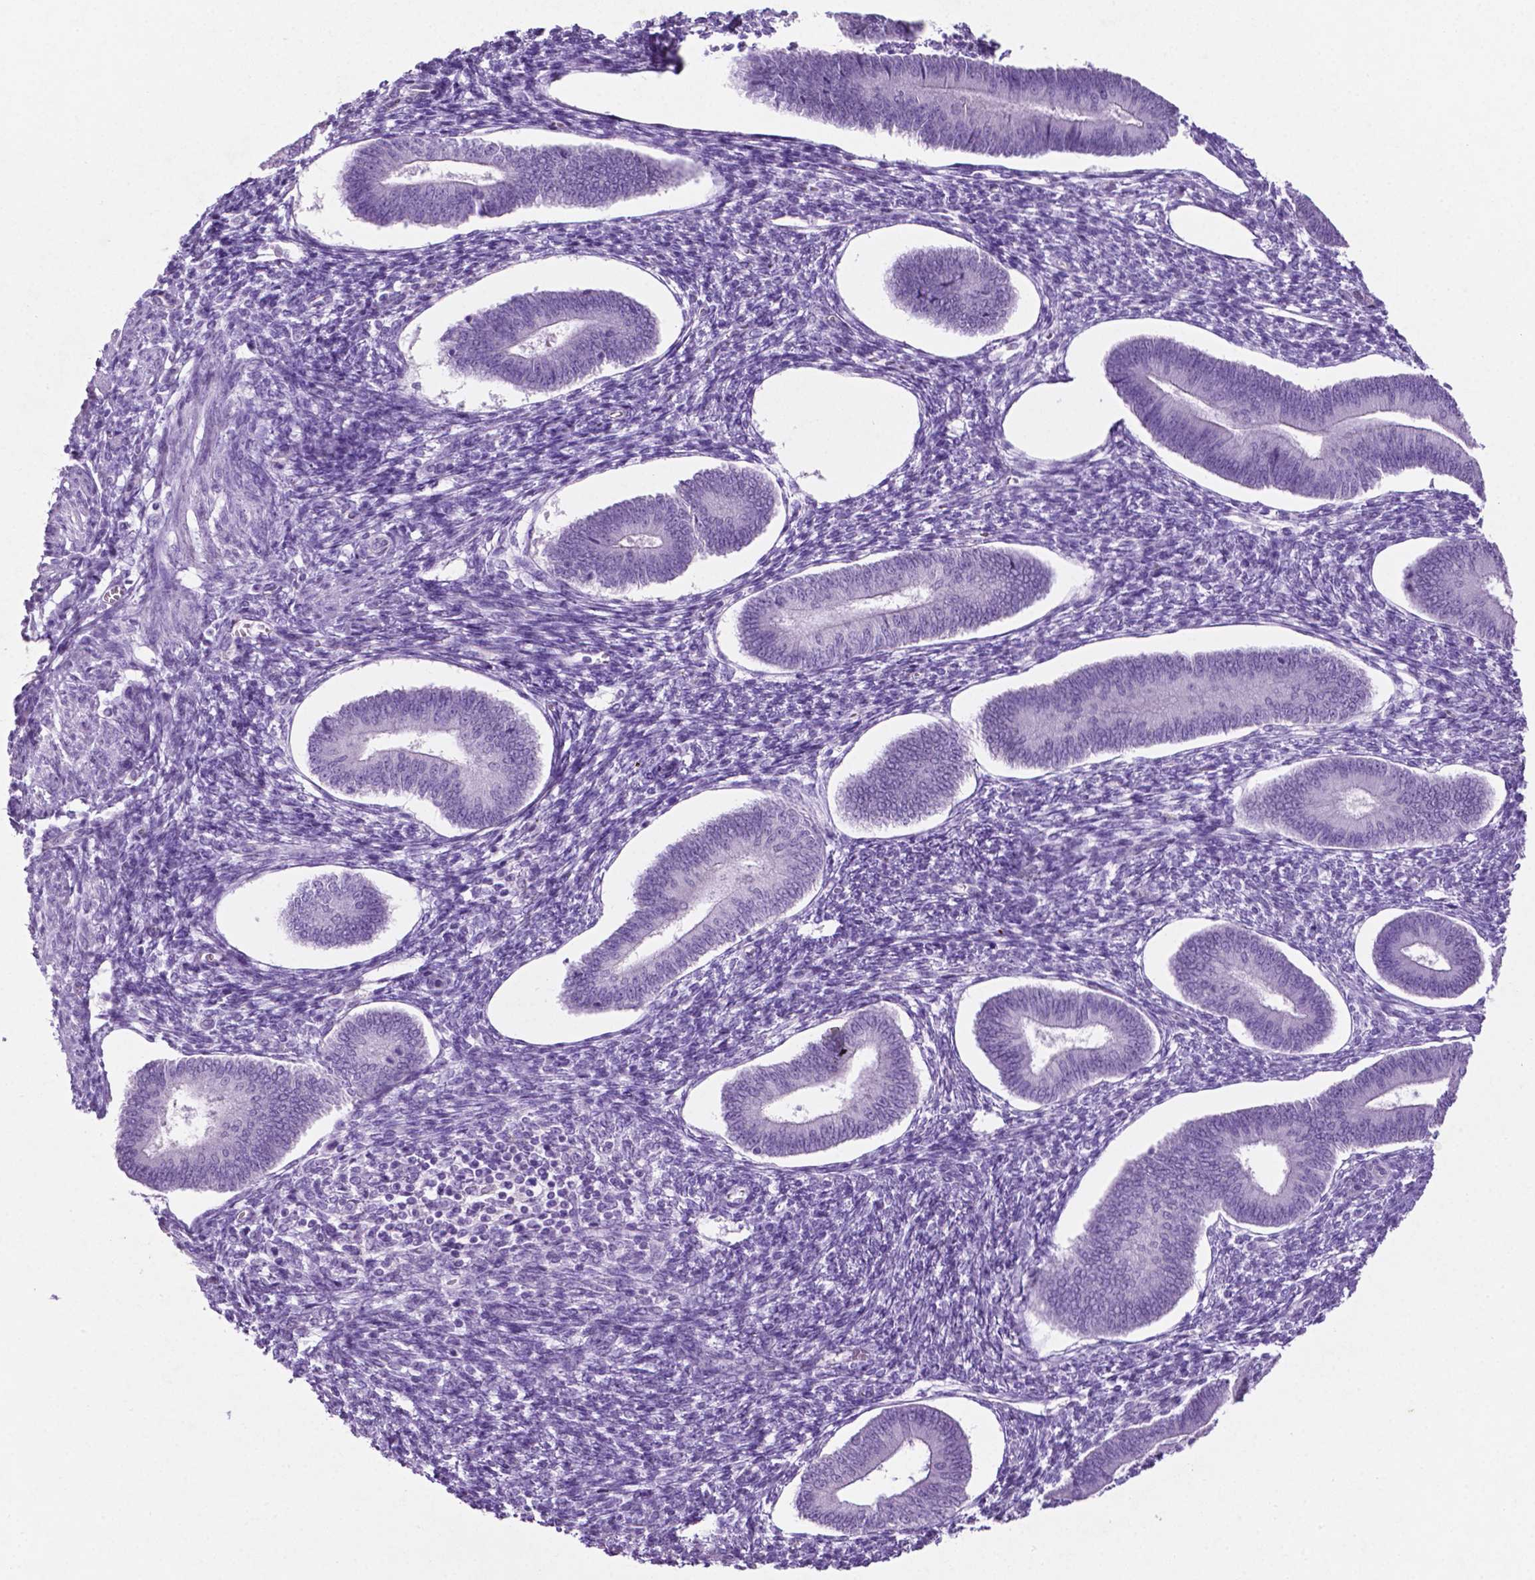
{"staining": {"intensity": "negative", "quantity": "none", "location": "none"}, "tissue": "endometrium", "cell_type": "Cells in endometrial stroma", "image_type": "normal", "snomed": [{"axis": "morphology", "description": "Normal tissue, NOS"}, {"axis": "topography", "description": "Endometrium"}], "caption": "Immunohistochemical staining of benign endometrium displays no significant expression in cells in endometrial stroma.", "gene": "PHGR1", "patient": {"sex": "female", "age": 42}}